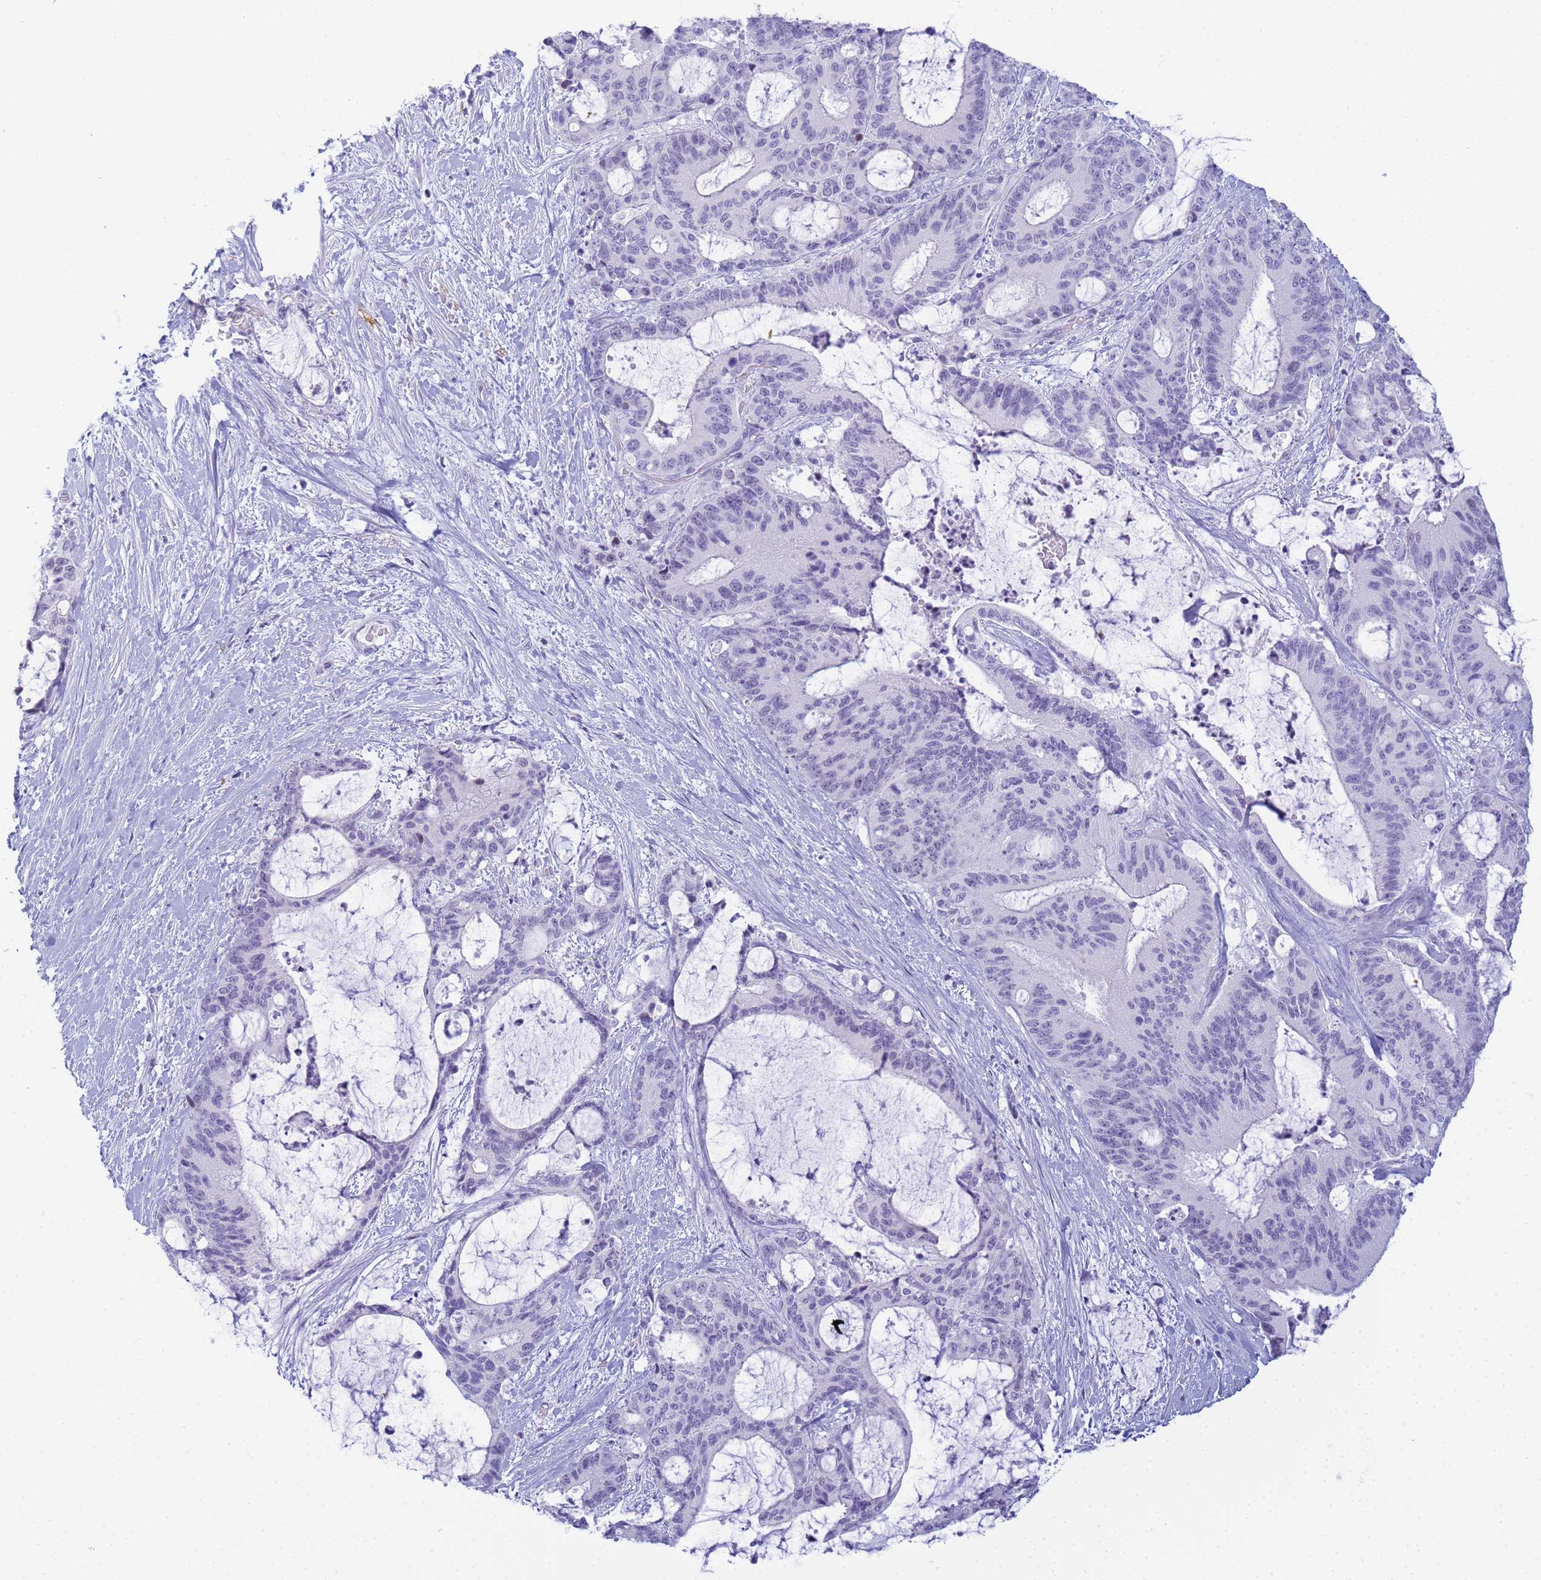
{"staining": {"intensity": "negative", "quantity": "none", "location": "none"}, "tissue": "liver cancer", "cell_type": "Tumor cells", "image_type": "cancer", "snomed": [{"axis": "morphology", "description": "Normal tissue, NOS"}, {"axis": "morphology", "description": "Cholangiocarcinoma"}, {"axis": "topography", "description": "Liver"}, {"axis": "topography", "description": "Peripheral nerve tissue"}], "caption": "Tumor cells show no significant expression in liver cholangiocarcinoma.", "gene": "SNX20", "patient": {"sex": "female", "age": 73}}